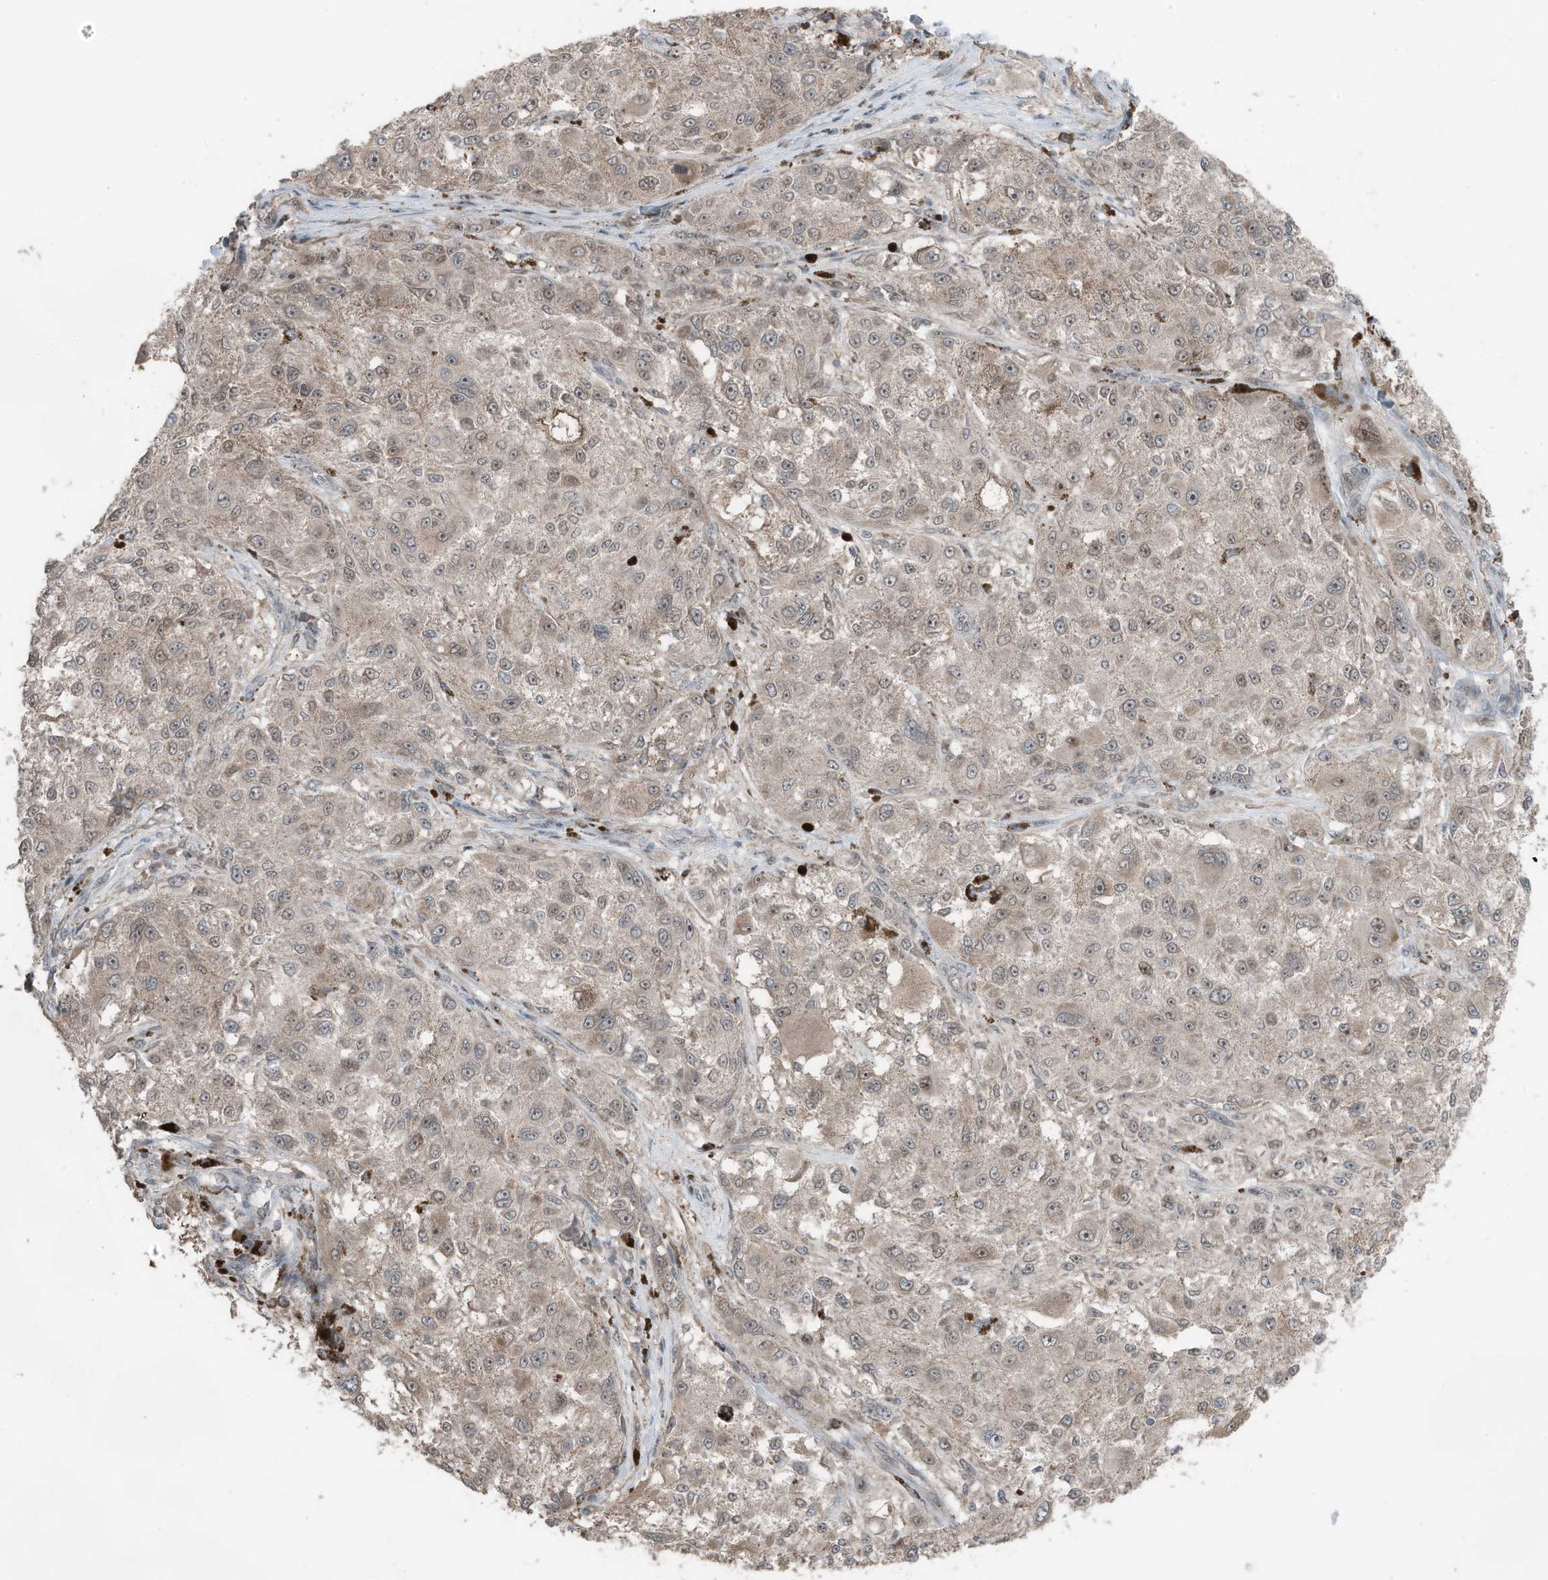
{"staining": {"intensity": "weak", "quantity": ">75%", "location": "cytoplasmic/membranous,nuclear"}, "tissue": "melanoma", "cell_type": "Tumor cells", "image_type": "cancer", "snomed": [{"axis": "morphology", "description": "Necrosis, NOS"}, {"axis": "morphology", "description": "Malignant melanoma, NOS"}, {"axis": "topography", "description": "Skin"}], "caption": "Immunohistochemistry (IHC) micrograph of melanoma stained for a protein (brown), which shows low levels of weak cytoplasmic/membranous and nuclear expression in approximately >75% of tumor cells.", "gene": "TXNDC9", "patient": {"sex": "female", "age": 87}}